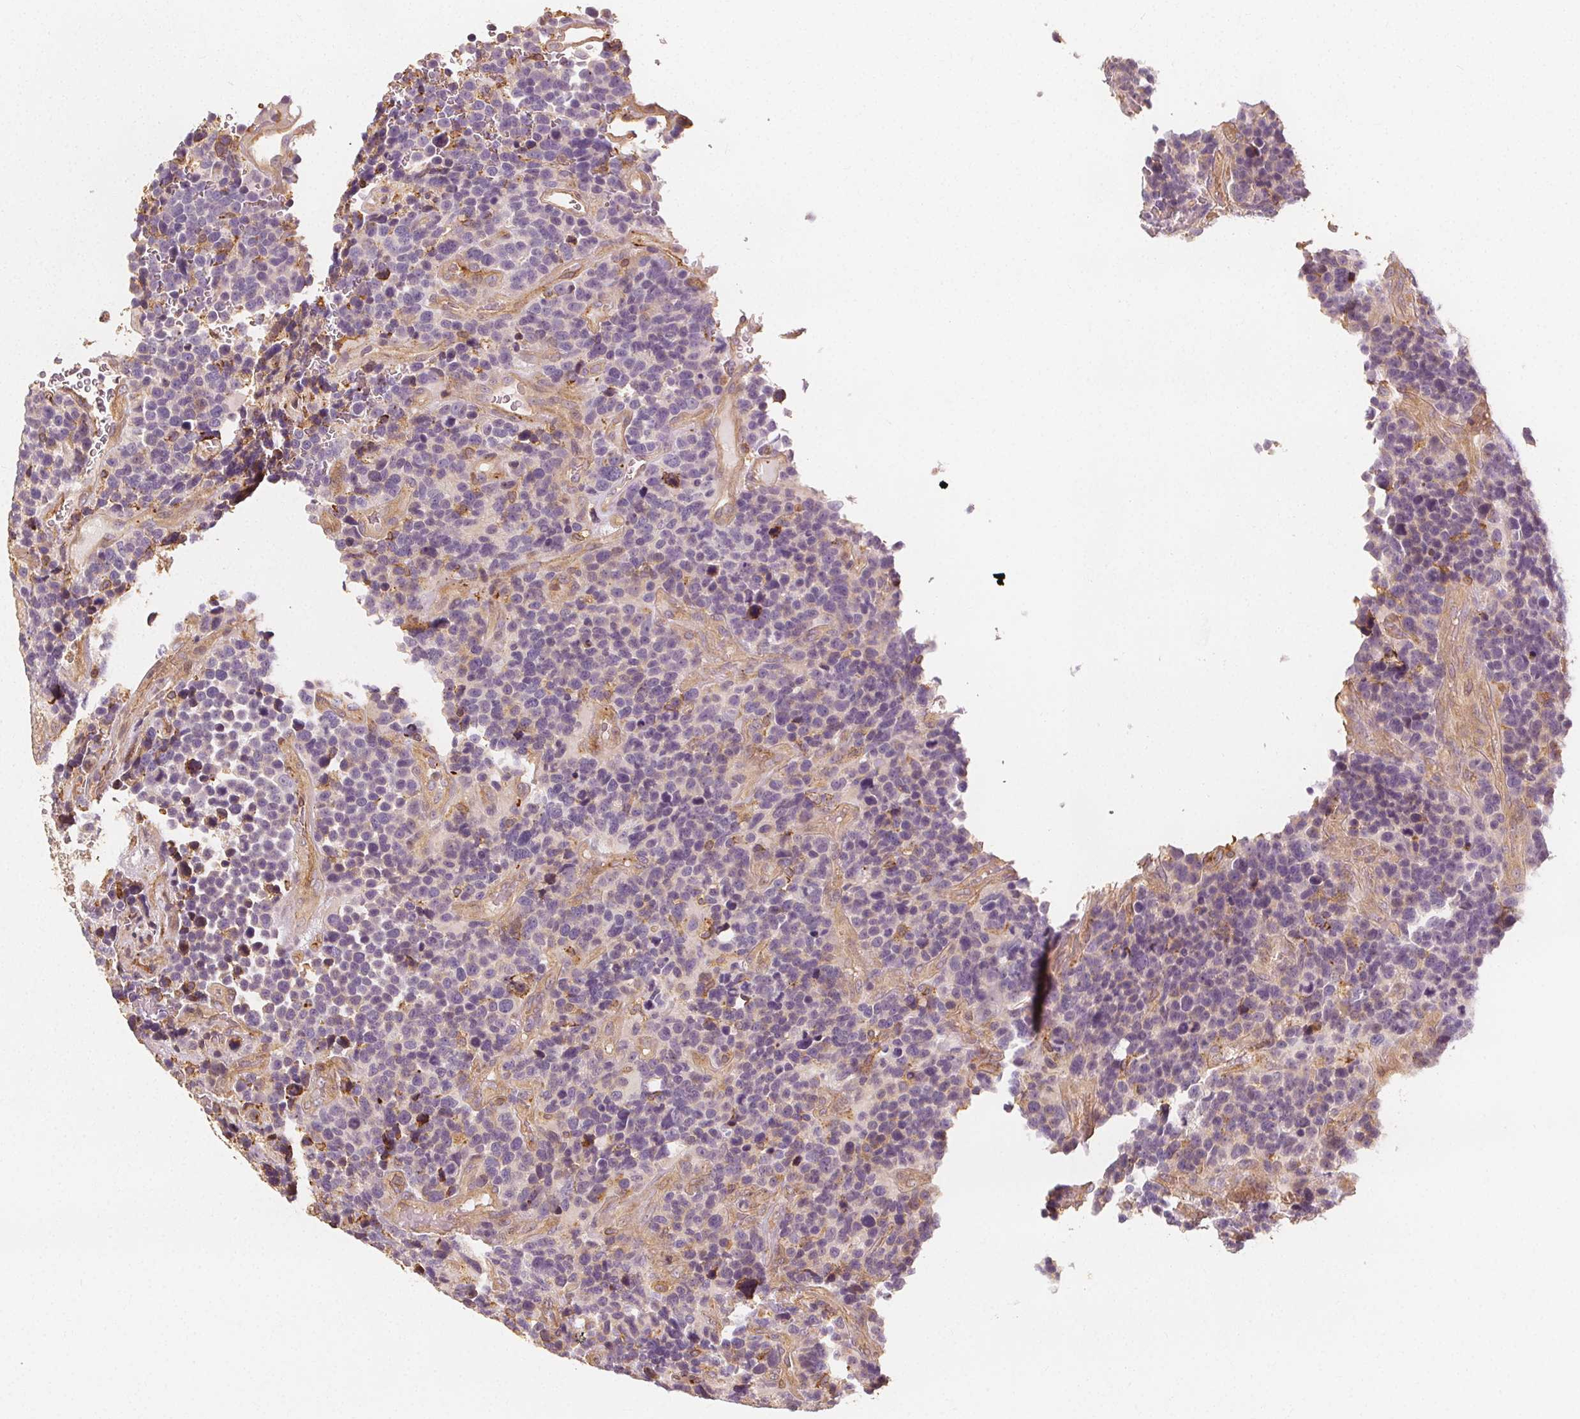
{"staining": {"intensity": "negative", "quantity": "none", "location": "none"}, "tissue": "glioma", "cell_type": "Tumor cells", "image_type": "cancer", "snomed": [{"axis": "morphology", "description": "Glioma, malignant, High grade"}, {"axis": "topography", "description": "Brain"}], "caption": "Tumor cells are negative for protein expression in human malignant high-grade glioma.", "gene": "ARHGAP26", "patient": {"sex": "male", "age": 33}}